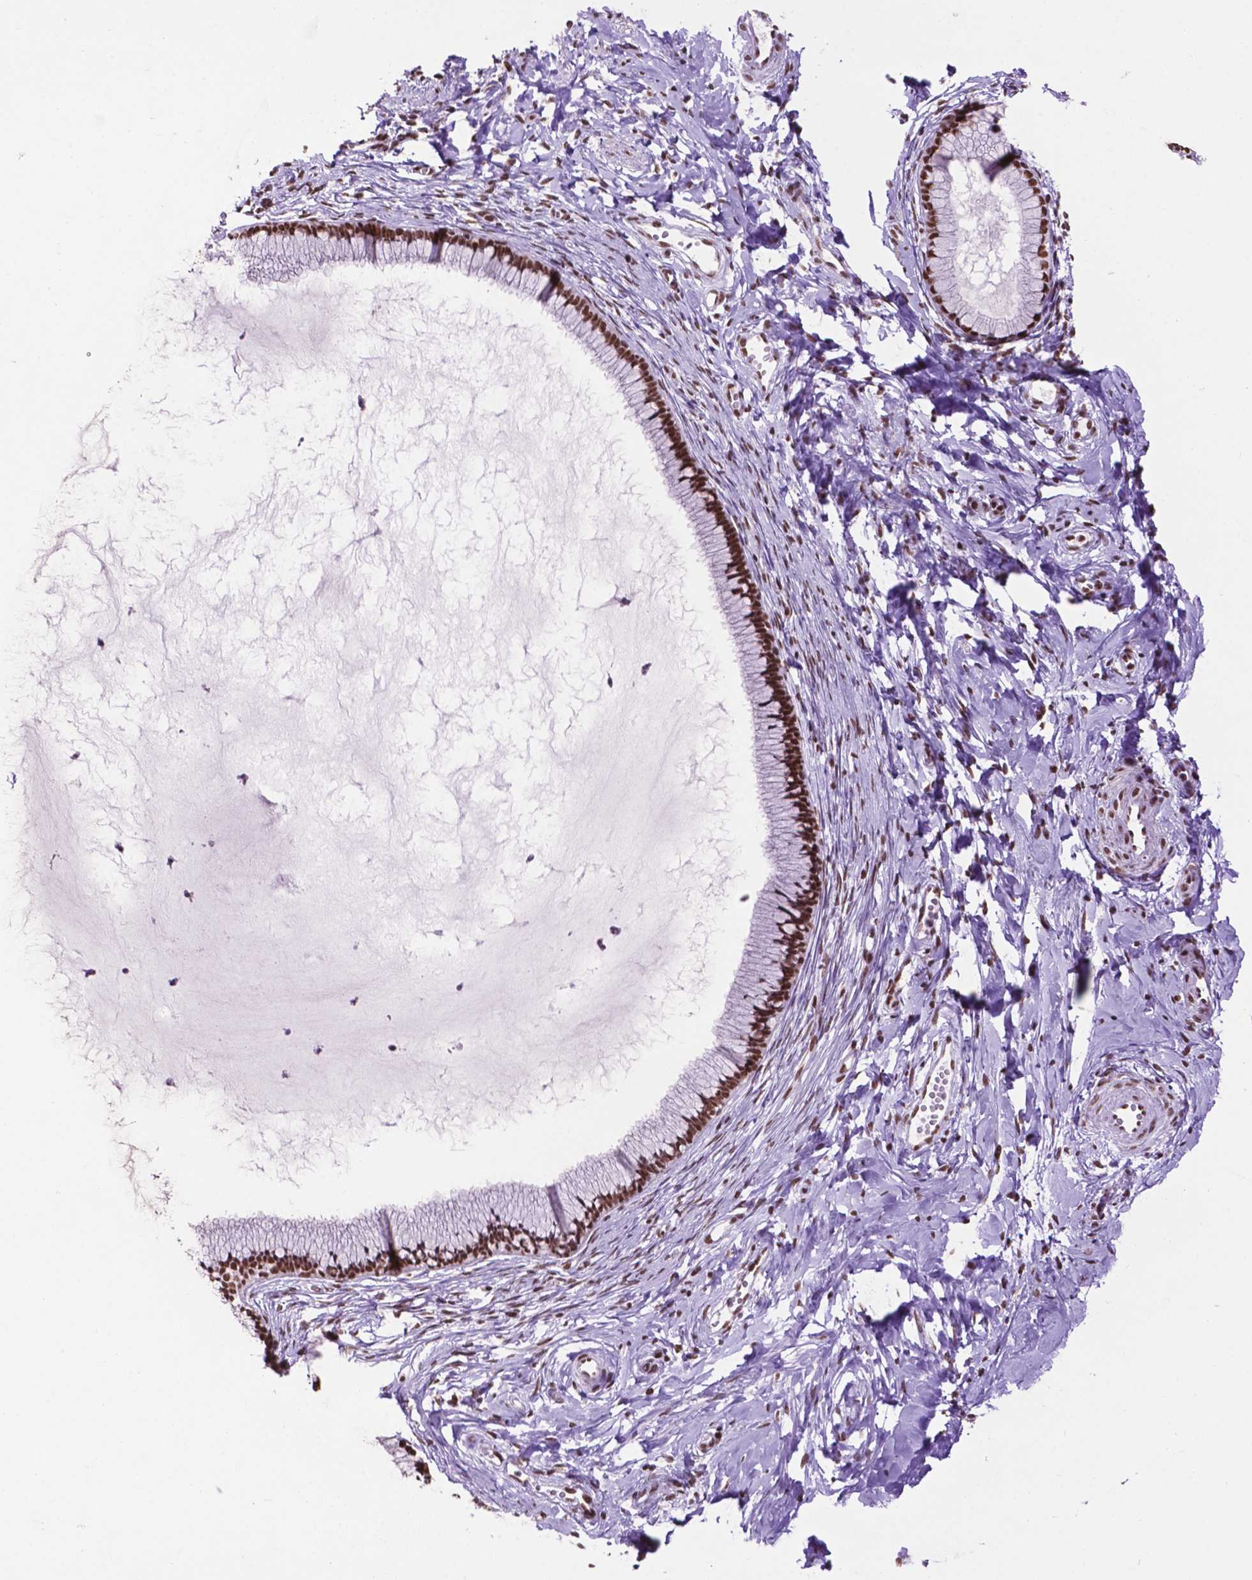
{"staining": {"intensity": "strong", "quantity": ">75%", "location": "nuclear"}, "tissue": "cervix", "cell_type": "Glandular cells", "image_type": "normal", "snomed": [{"axis": "morphology", "description": "Normal tissue, NOS"}, {"axis": "topography", "description": "Cervix"}], "caption": "Protein expression analysis of unremarkable cervix demonstrates strong nuclear staining in about >75% of glandular cells. The staining was performed using DAB (3,3'-diaminobenzidine) to visualize the protein expression in brown, while the nuclei were stained in blue with hematoxylin (Magnification: 20x).", "gene": "CCAR2", "patient": {"sex": "female", "age": 40}}